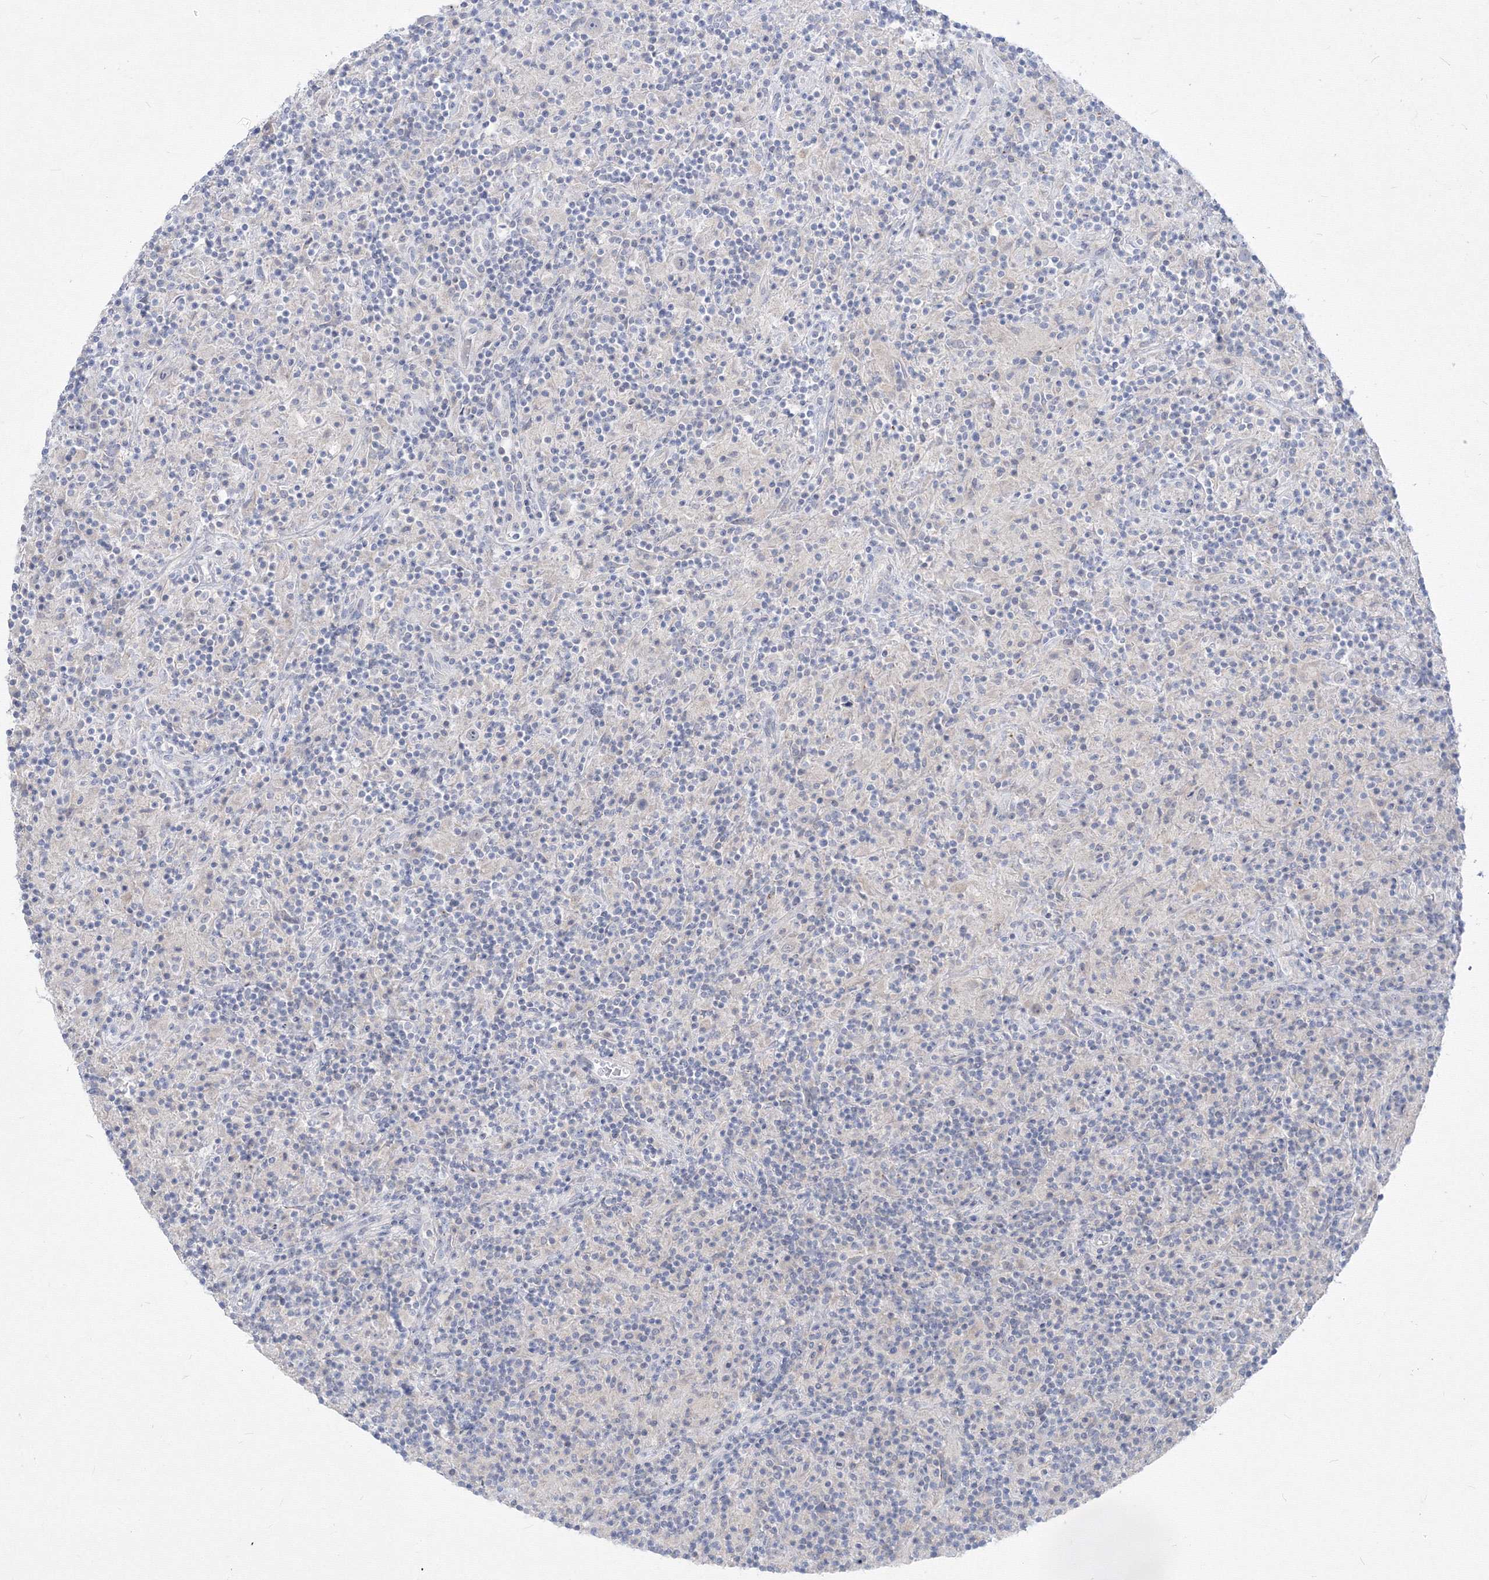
{"staining": {"intensity": "negative", "quantity": "none", "location": "none"}, "tissue": "lymphoma", "cell_type": "Tumor cells", "image_type": "cancer", "snomed": [{"axis": "morphology", "description": "Hodgkin's disease, NOS"}, {"axis": "topography", "description": "Lymph node"}], "caption": "This is an IHC image of Hodgkin's disease. There is no positivity in tumor cells.", "gene": "FBXL8", "patient": {"sex": "male", "age": 70}}